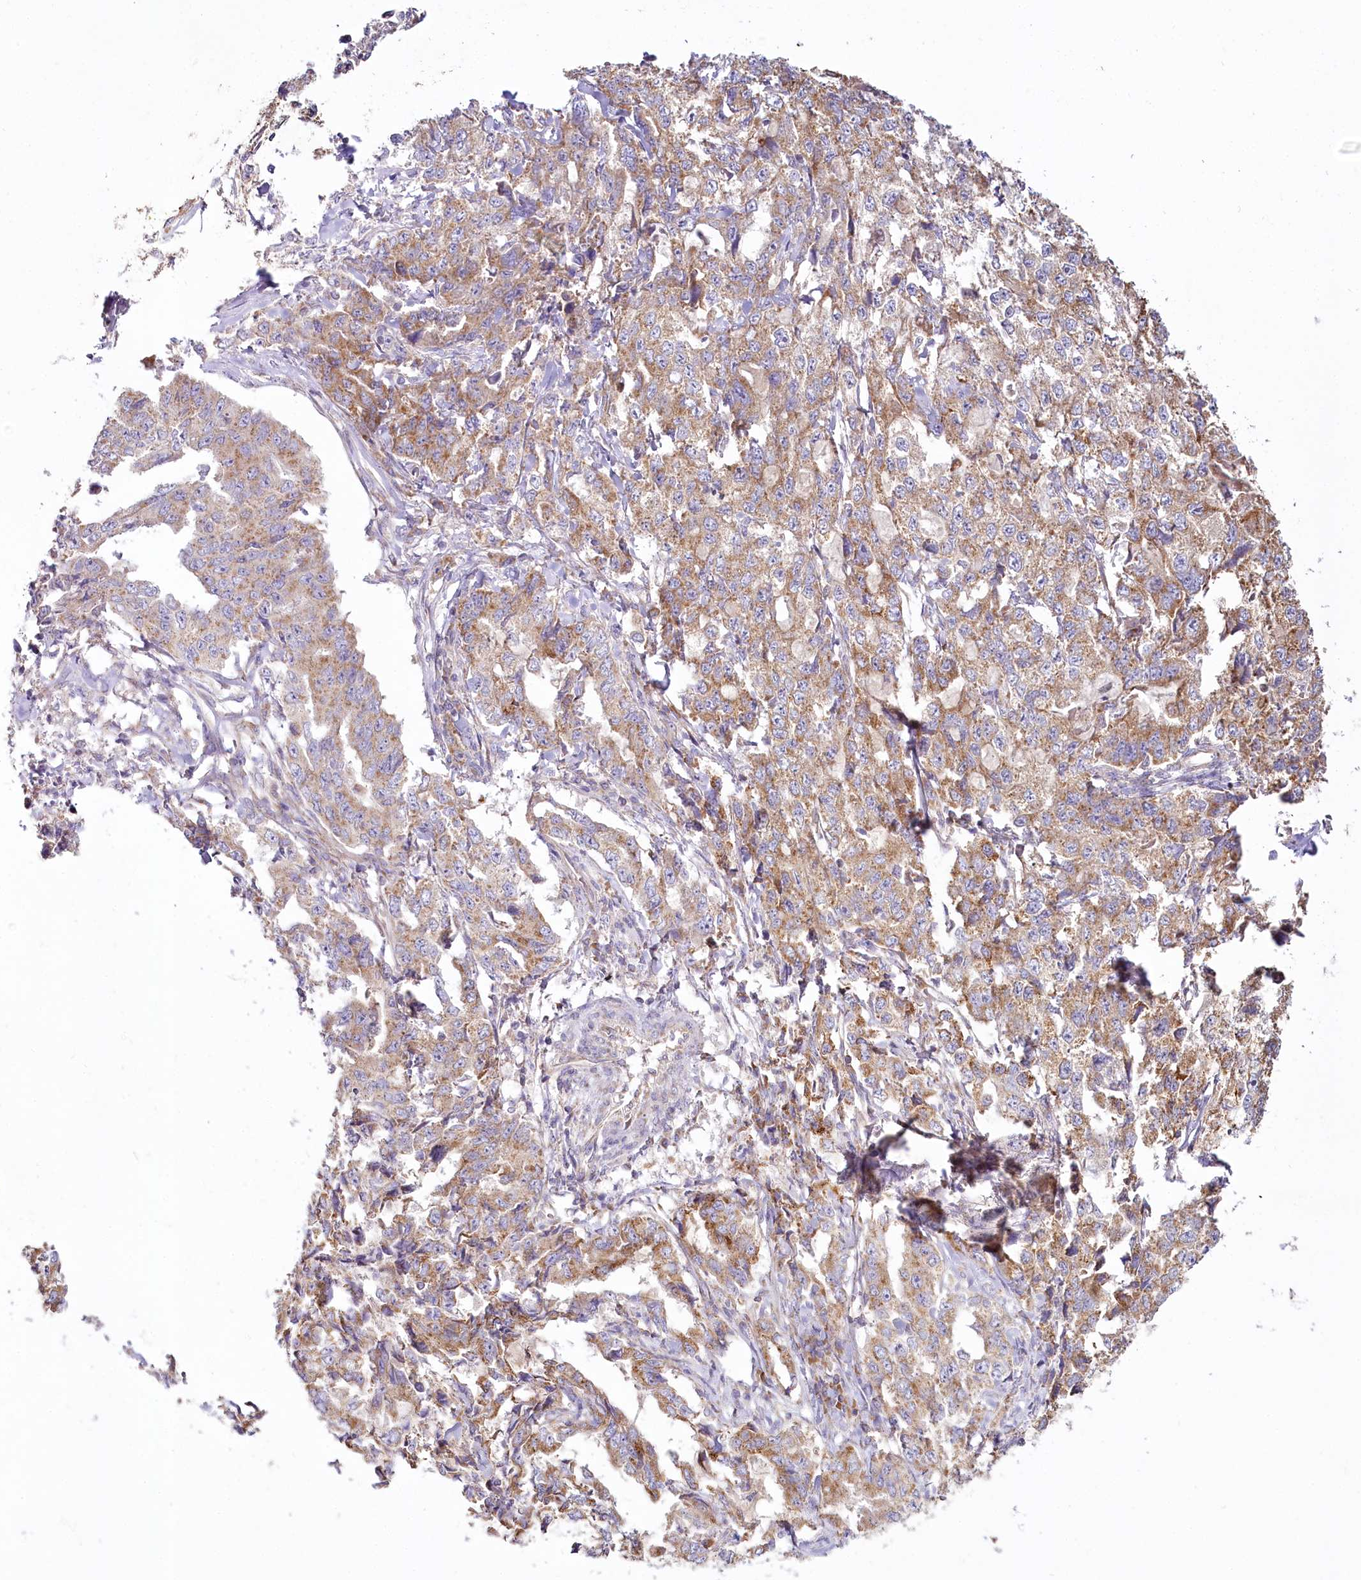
{"staining": {"intensity": "moderate", "quantity": ">75%", "location": "cytoplasmic/membranous"}, "tissue": "lung cancer", "cell_type": "Tumor cells", "image_type": "cancer", "snomed": [{"axis": "morphology", "description": "Adenocarcinoma, NOS"}, {"axis": "topography", "description": "Lung"}], "caption": "A high-resolution image shows immunohistochemistry staining of lung cancer, which exhibits moderate cytoplasmic/membranous positivity in about >75% of tumor cells.", "gene": "ACOX2", "patient": {"sex": "female", "age": 51}}